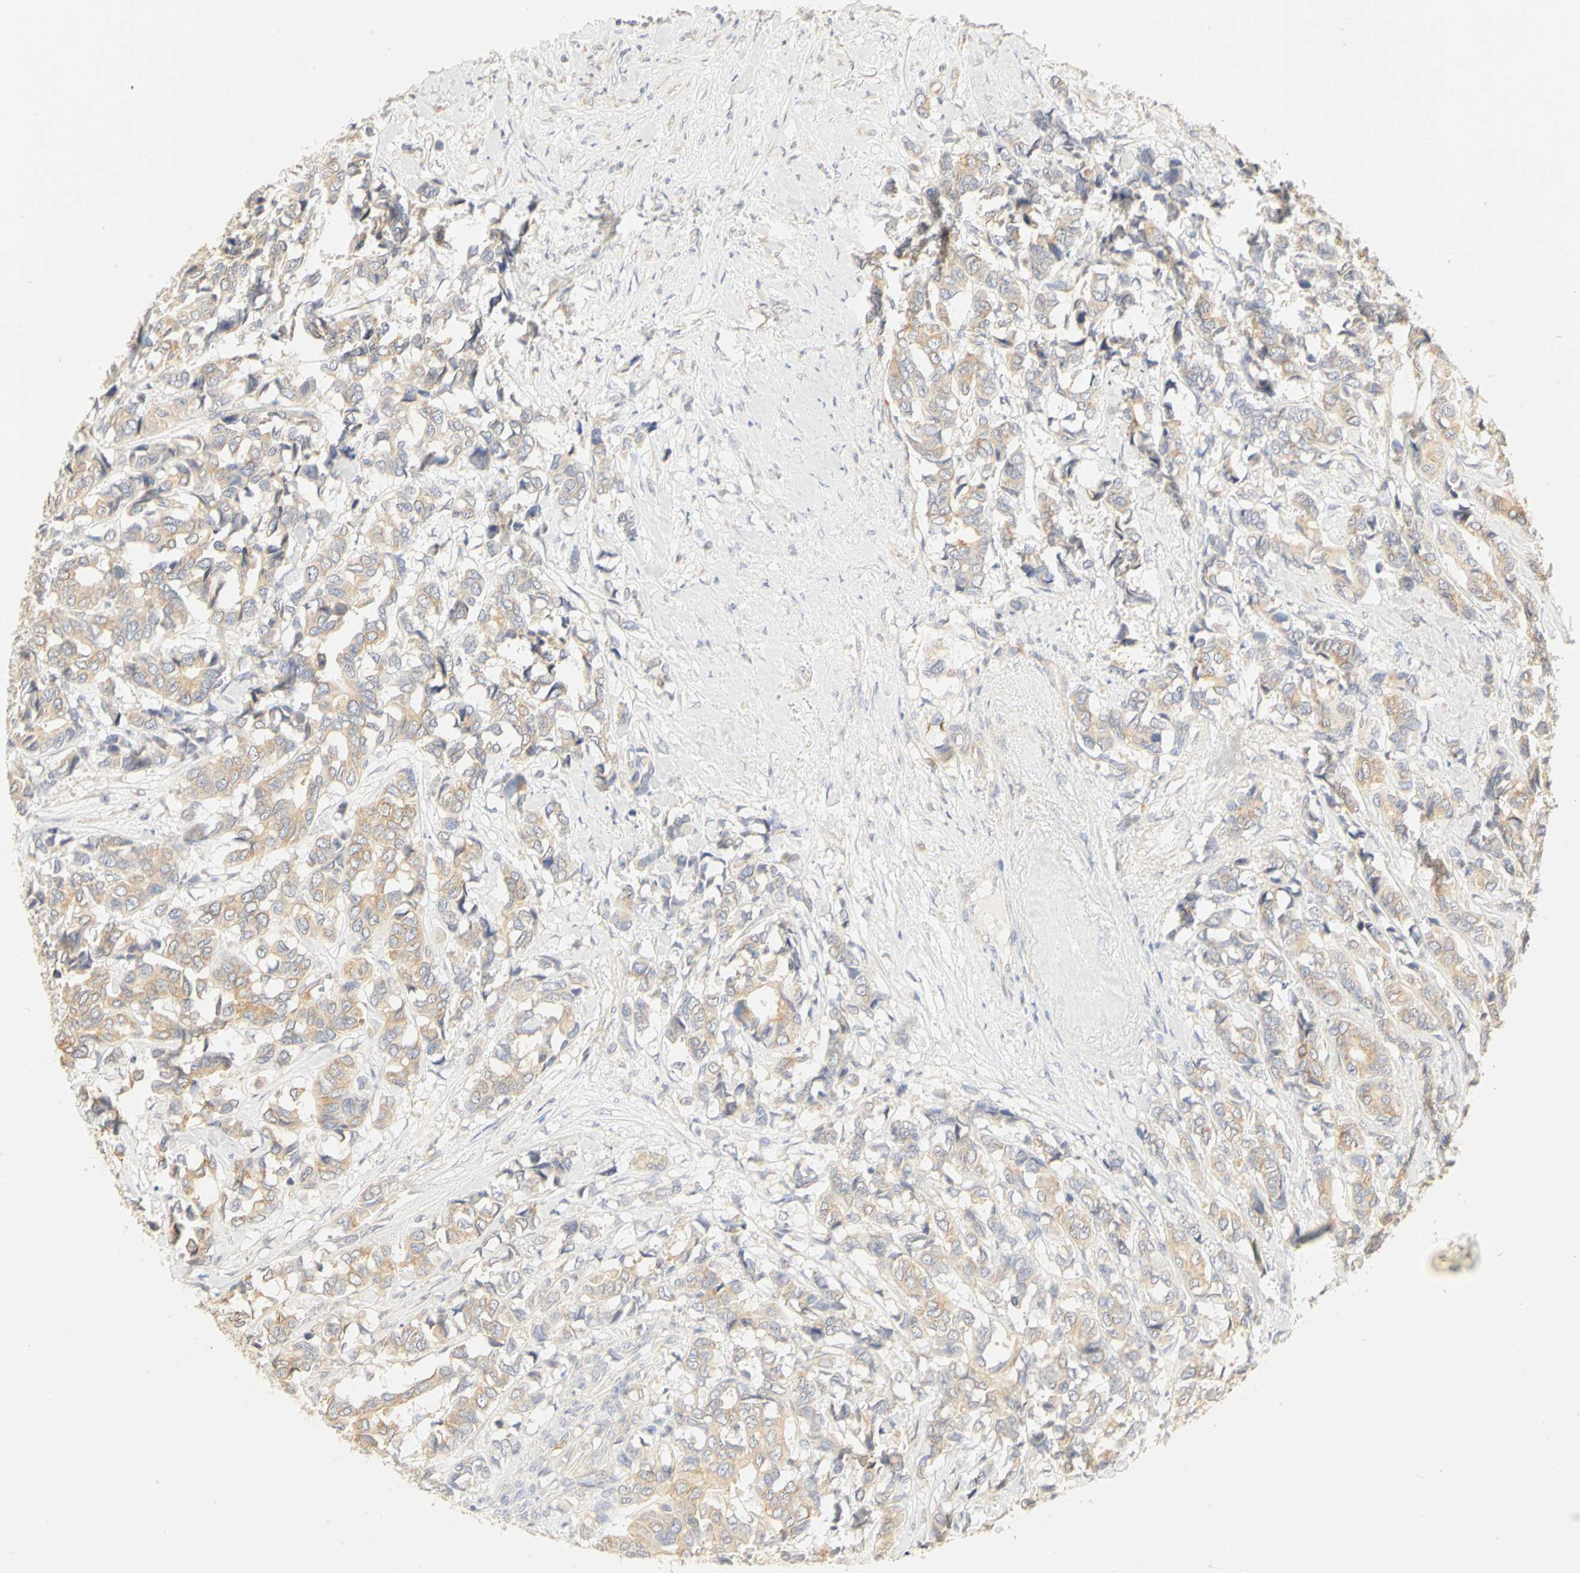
{"staining": {"intensity": "weak", "quantity": ">75%", "location": "cytoplasmic/membranous"}, "tissue": "breast cancer", "cell_type": "Tumor cells", "image_type": "cancer", "snomed": [{"axis": "morphology", "description": "Duct carcinoma"}, {"axis": "topography", "description": "Breast"}], "caption": "A brown stain highlights weak cytoplasmic/membranous positivity of a protein in human infiltrating ductal carcinoma (breast) tumor cells.", "gene": "GNRH2", "patient": {"sex": "female", "age": 87}}